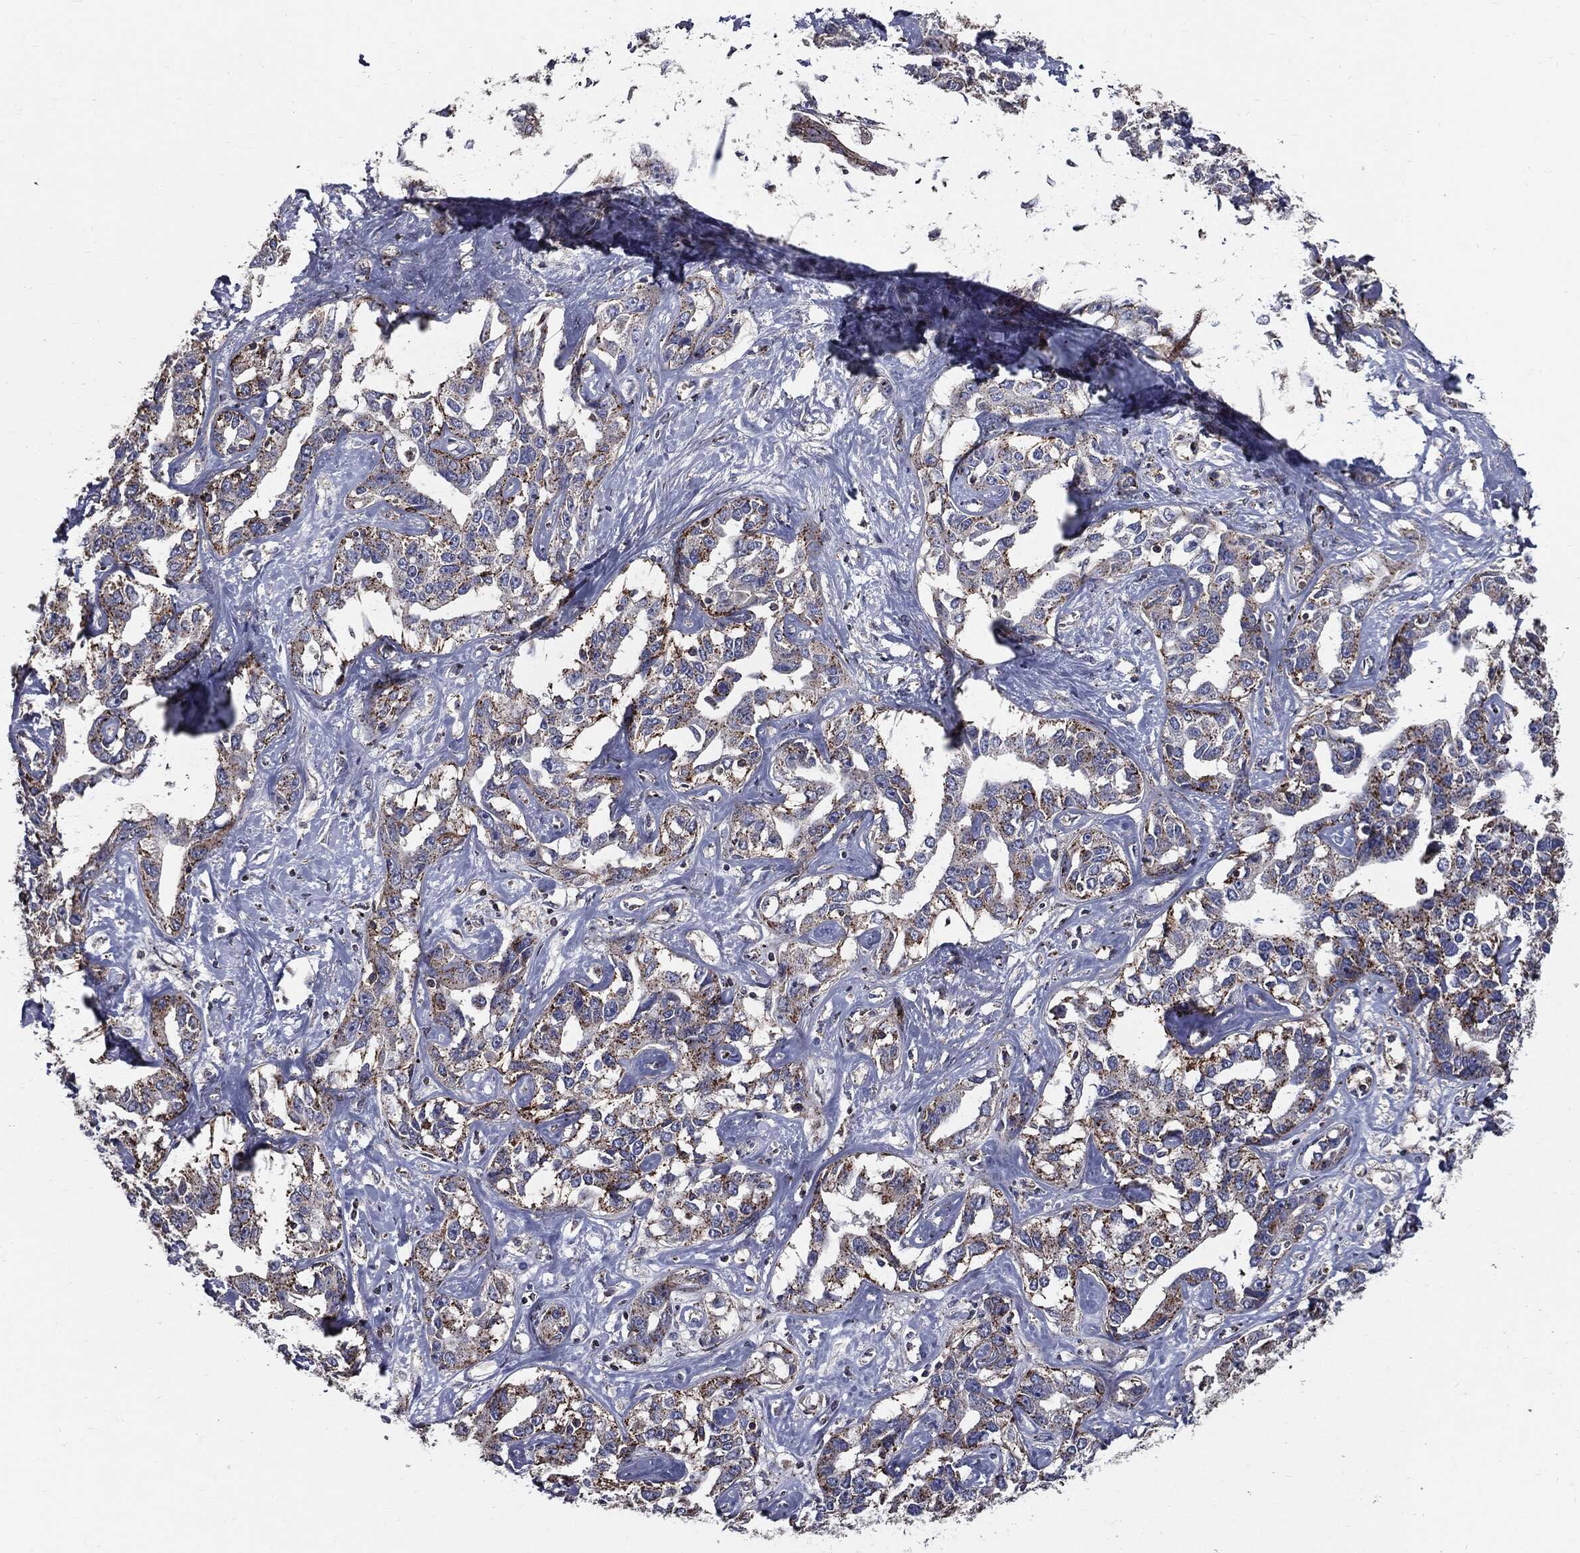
{"staining": {"intensity": "moderate", "quantity": "<25%", "location": "cytoplasmic/membranous"}, "tissue": "liver cancer", "cell_type": "Tumor cells", "image_type": "cancer", "snomed": [{"axis": "morphology", "description": "Cholangiocarcinoma"}, {"axis": "topography", "description": "Liver"}], "caption": "Immunohistochemical staining of liver cholangiocarcinoma displays low levels of moderate cytoplasmic/membranous positivity in approximately <25% of tumor cells. The protein is shown in brown color, while the nuclei are stained blue.", "gene": "PDCD6IP", "patient": {"sex": "male", "age": 59}}